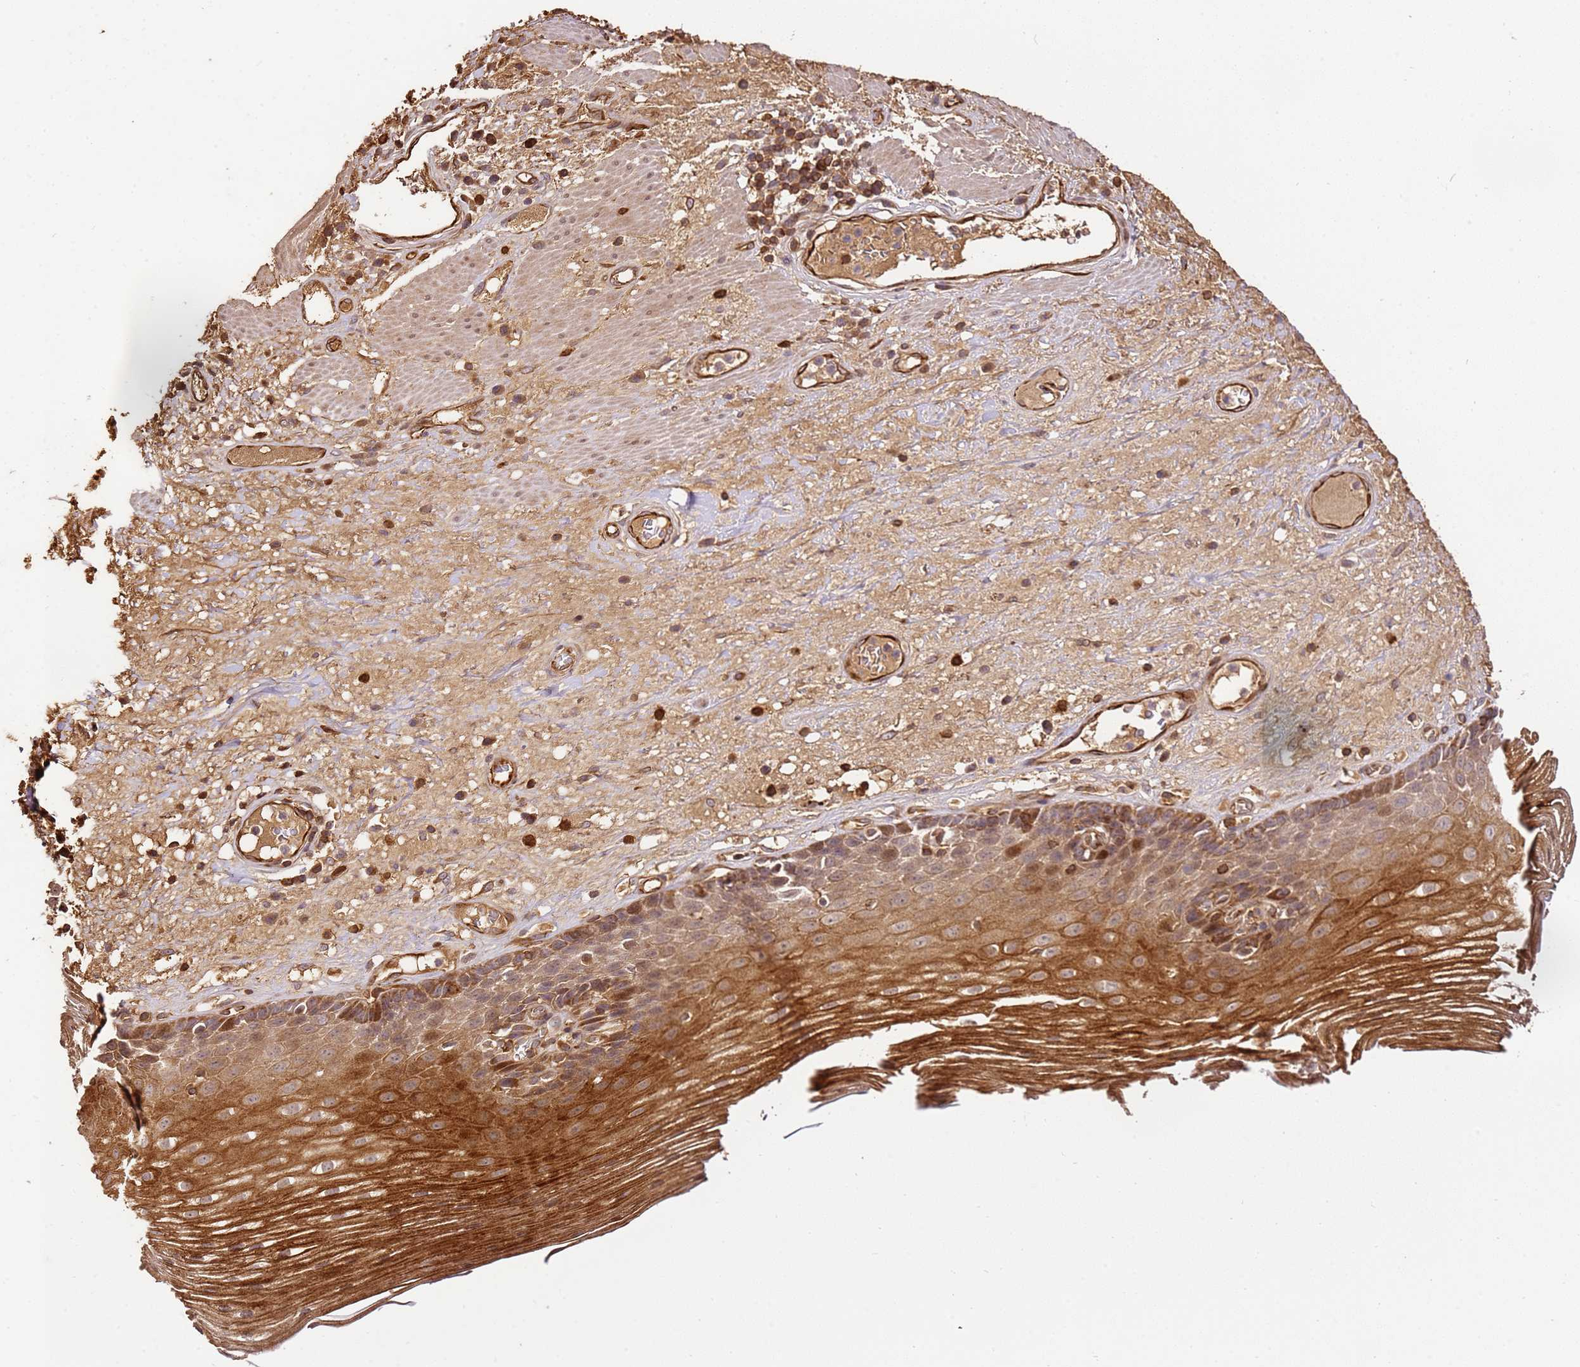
{"staining": {"intensity": "strong", "quantity": "25%-75%", "location": "cytoplasmic/membranous,nuclear"}, "tissue": "esophagus", "cell_type": "Squamous epithelial cells", "image_type": "normal", "snomed": [{"axis": "morphology", "description": "Normal tissue, NOS"}, {"axis": "topography", "description": "Esophagus"}], "caption": "DAB immunohistochemical staining of normal esophagus demonstrates strong cytoplasmic/membranous,nuclear protein positivity in approximately 25%-75% of squamous epithelial cells.", "gene": "KATNAL2", "patient": {"sex": "male", "age": 62}}